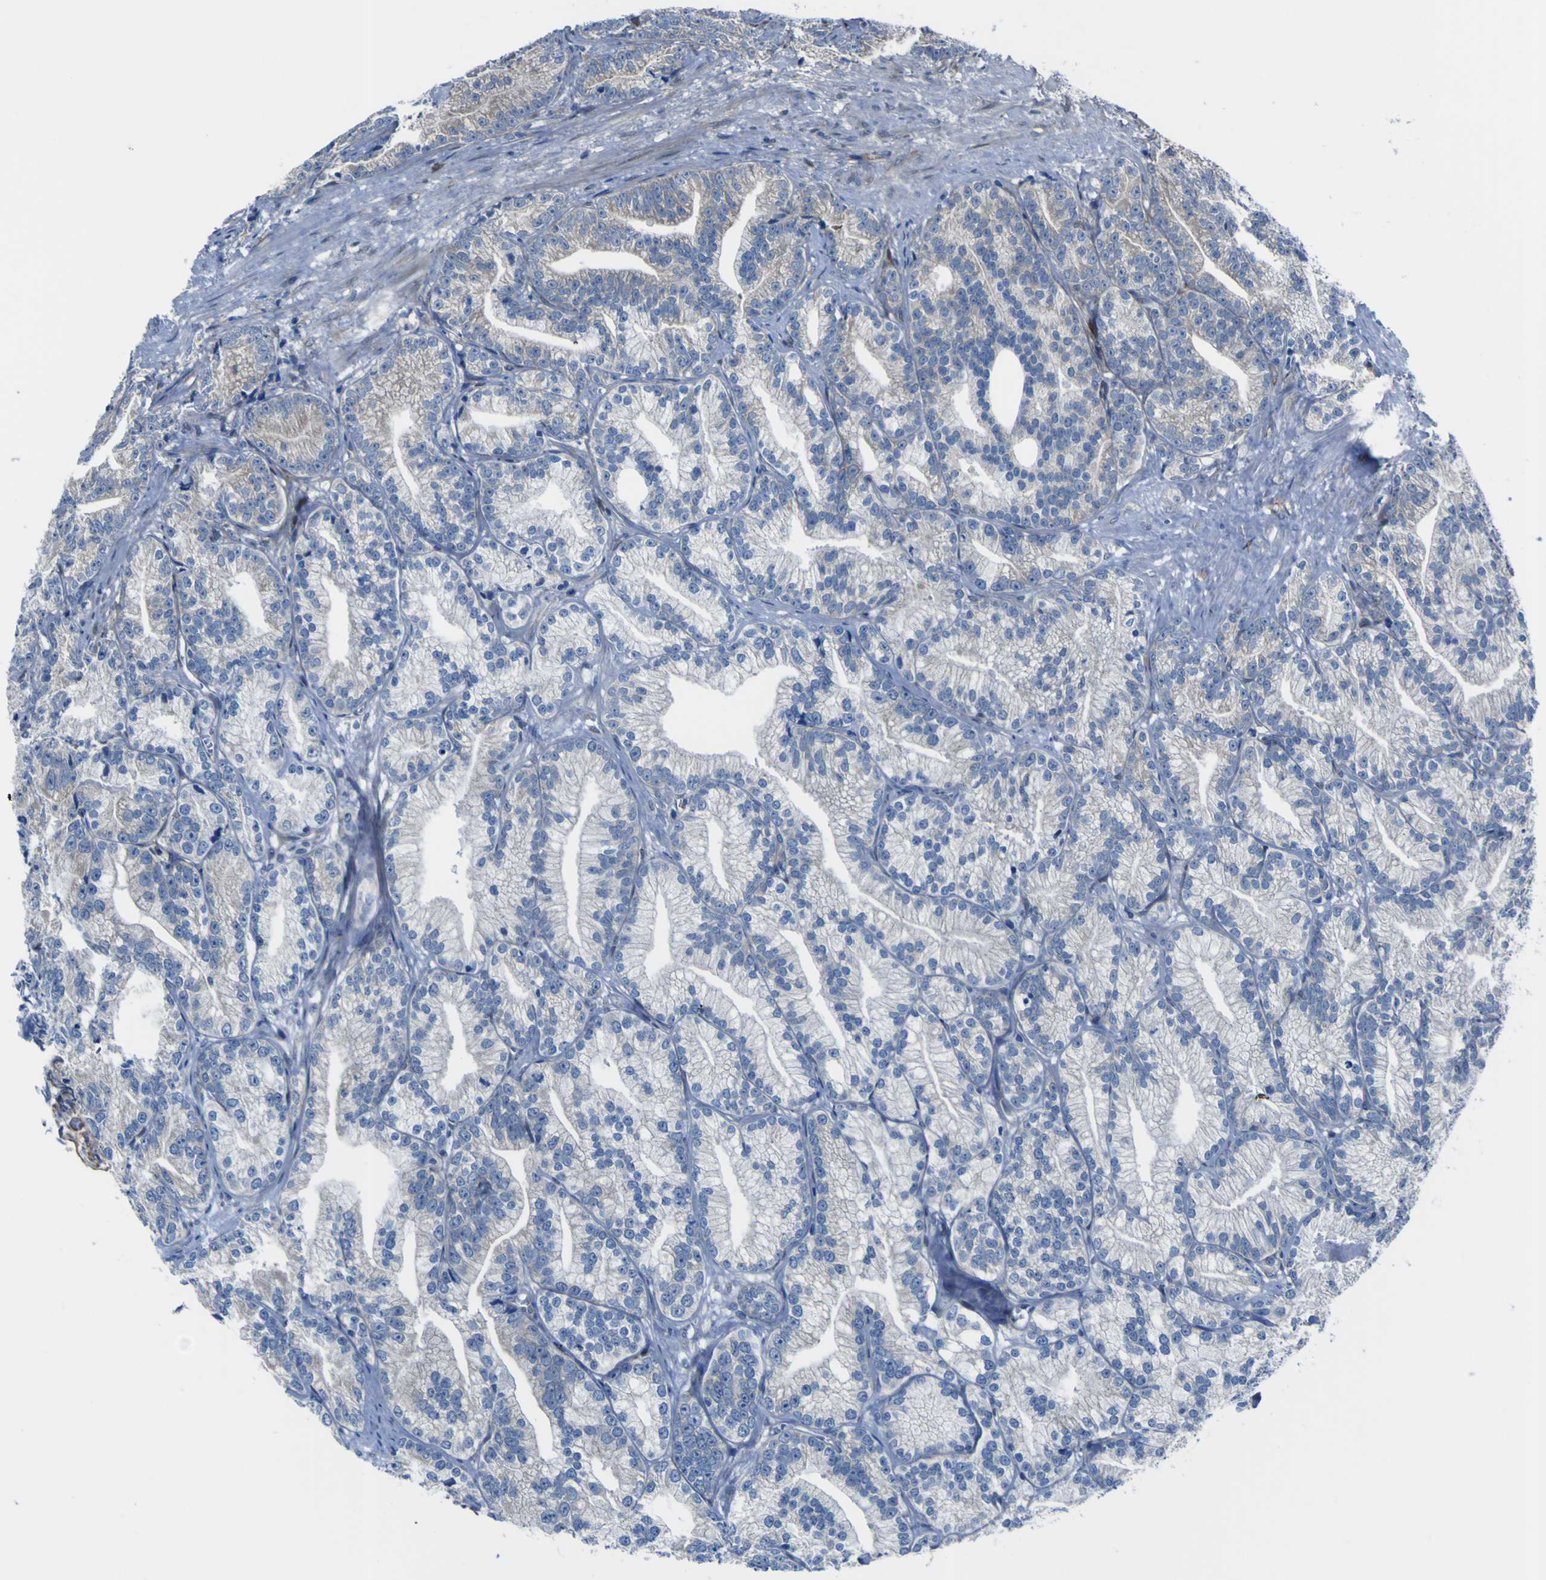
{"staining": {"intensity": "negative", "quantity": "none", "location": "none"}, "tissue": "prostate cancer", "cell_type": "Tumor cells", "image_type": "cancer", "snomed": [{"axis": "morphology", "description": "Adenocarcinoma, Low grade"}, {"axis": "topography", "description": "Prostate"}], "caption": "A high-resolution micrograph shows immunohistochemistry staining of prostate cancer, which demonstrates no significant expression in tumor cells. Brightfield microscopy of immunohistochemistry stained with DAB (3,3'-diaminobenzidine) (brown) and hematoxylin (blue), captured at high magnification.", "gene": "LRRN1", "patient": {"sex": "male", "age": 89}}